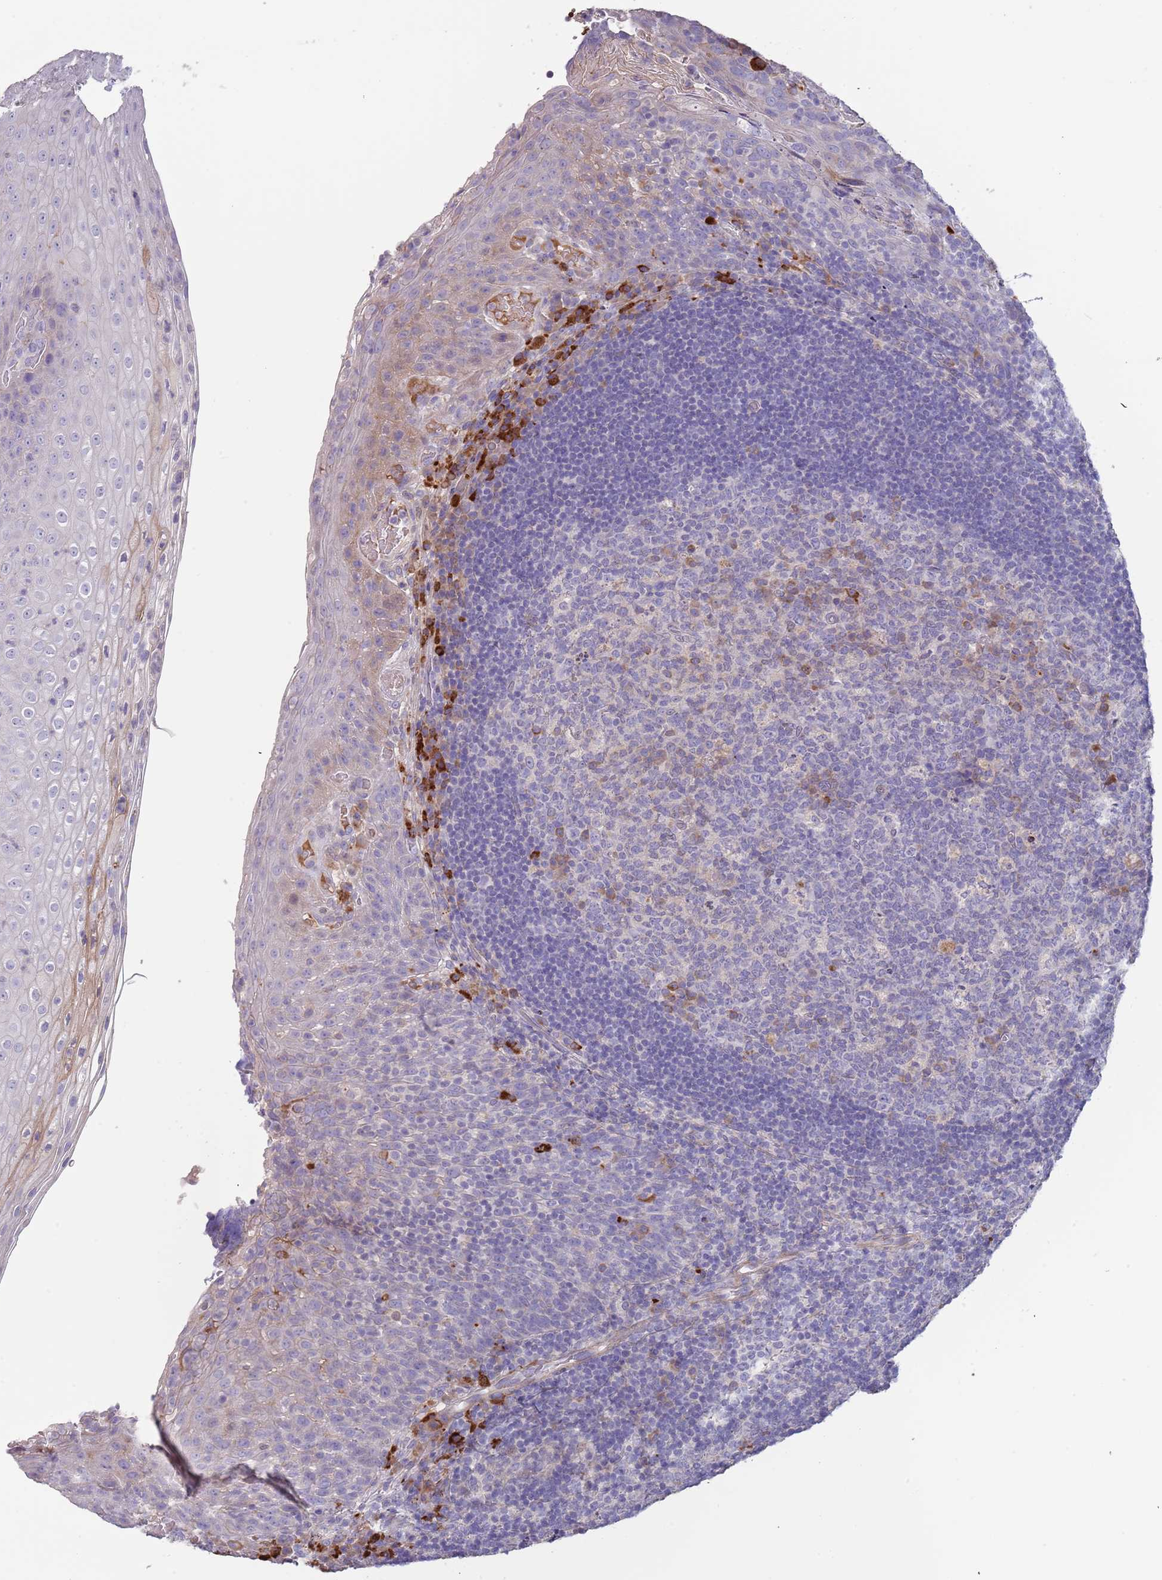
{"staining": {"intensity": "strong", "quantity": "<25%", "location": "cytoplasmic/membranous"}, "tissue": "tonsil", "cell_type": "Germinal center cells", "image_type": "normal", "snomed": [{"axis": "morphology", "description": "Normal tissue, NOS"}, {"axis": "topography", "description": "Tonsil"}], "caption": "Brown immunohistochemical staining in benign human tonsil shows strong cytoplasmic/membranous expression in approximately <25% of germinal center cells.", "gene": "SUSD1", "patient": {"sex": "male", "age": 17}}